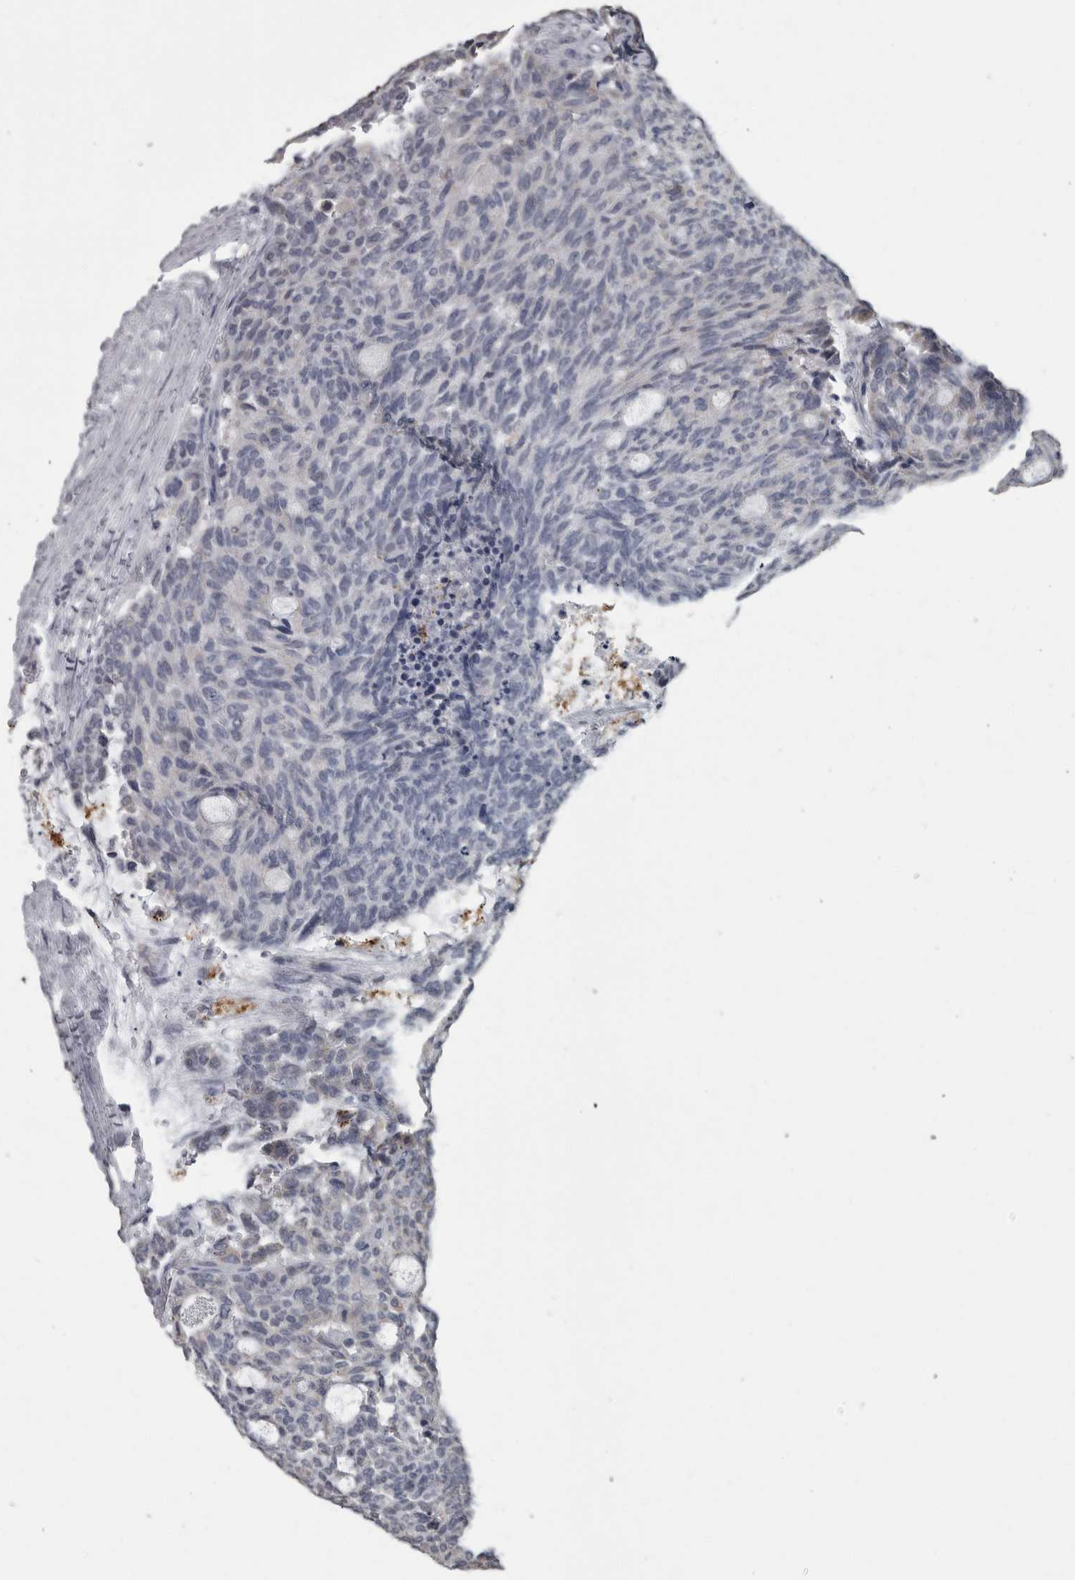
{"staining": {"intensity": "negative", "quantity": "none", "location": "none"}, "tissue": "carcinoid", "cell_type": "Tumor cells", "image_type": "cancer", "snomed": [{"axis": "morphology", "description": "Carcinoid, malignant, NOS"}, {"axis": "topography", "description": "Pancreas"}], "caption": "Immunohistochemical staining of human carcinoid displays no significant positivity in tumor cells.", "gene": "NAAA", "patient": {"sex": "female", "age": 54}}